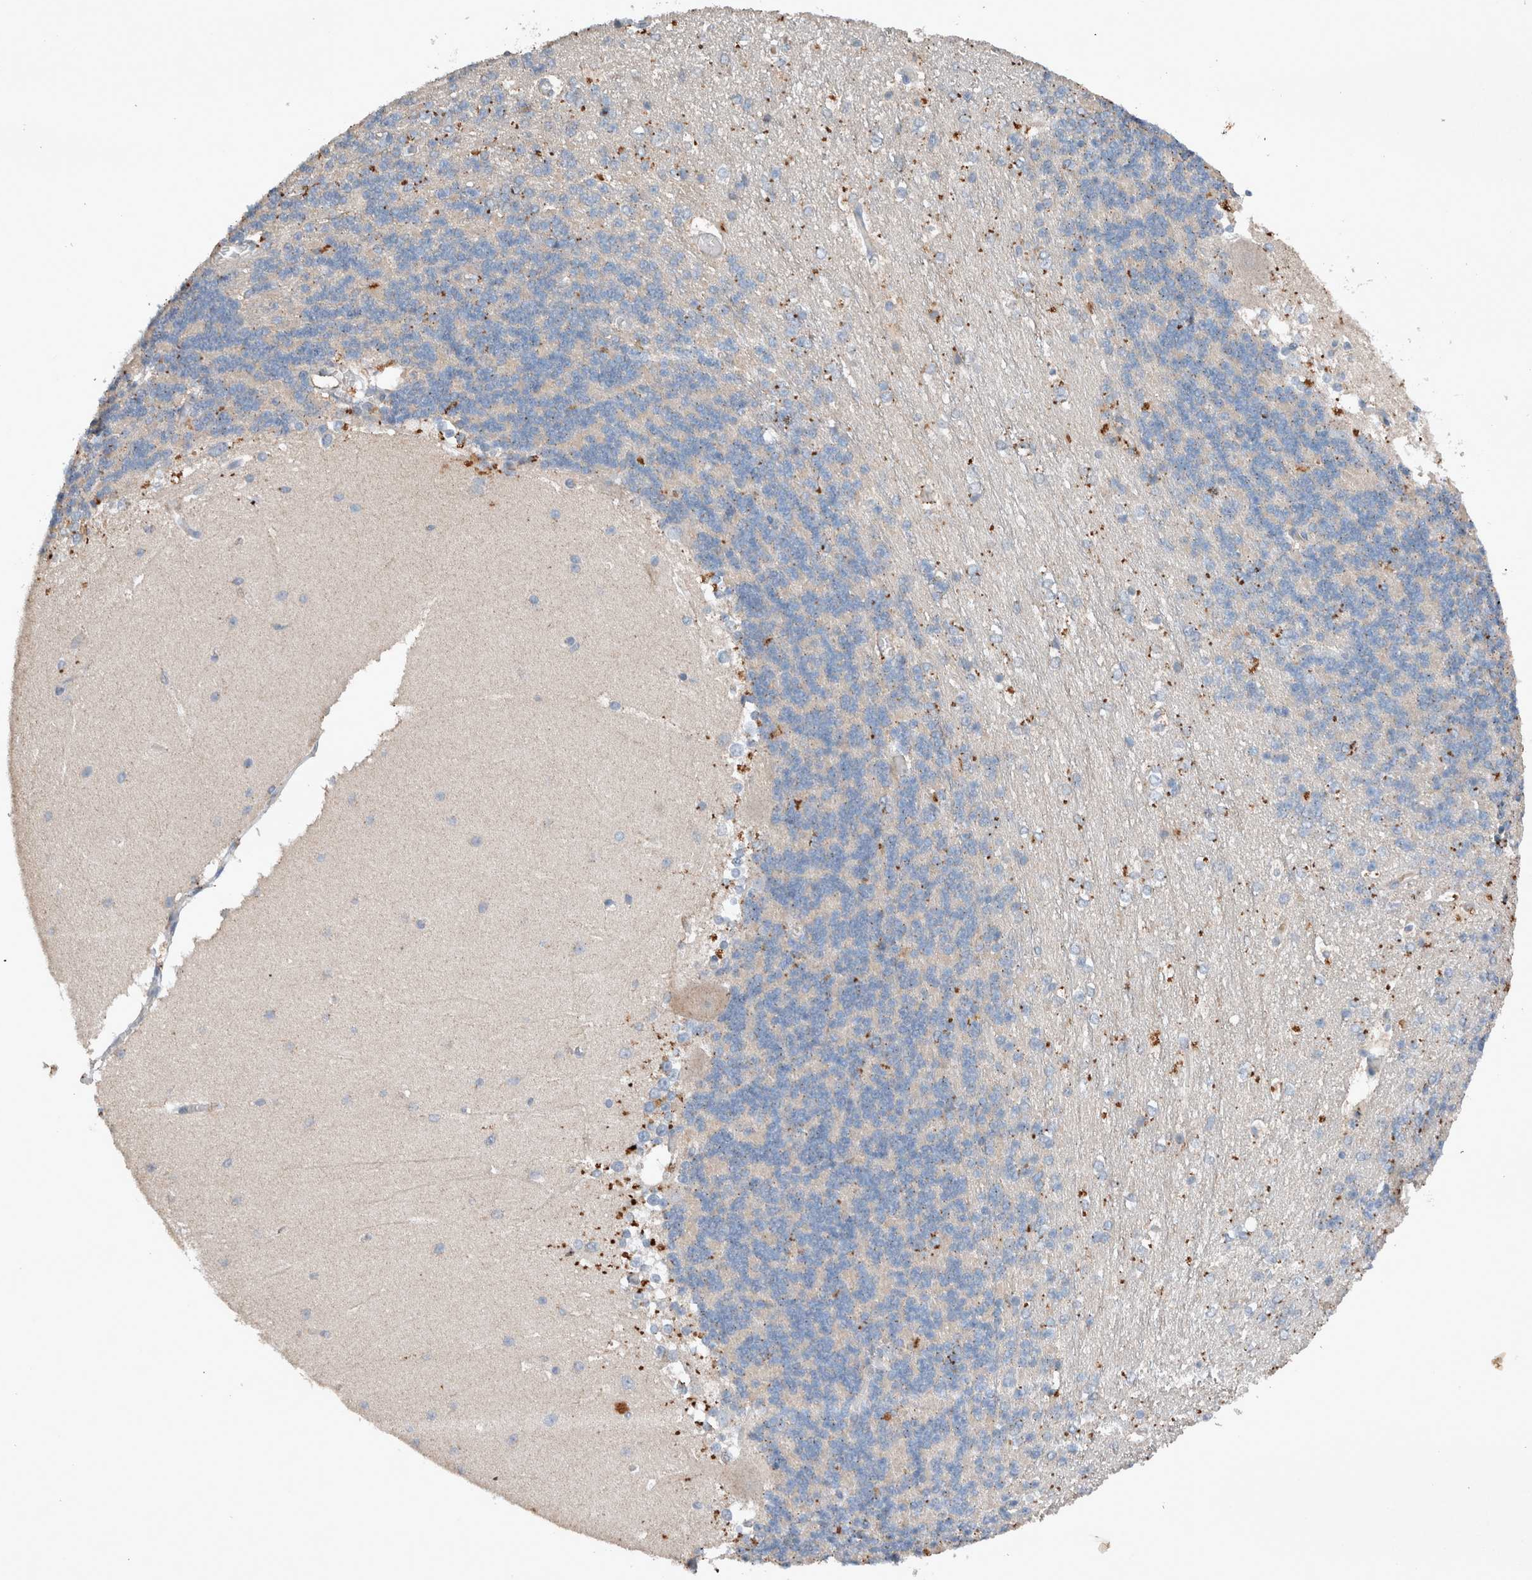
{"staining": {"intensity": "negative", "quantity": "none", "location": "none"}, "tissue": "cerebellum", "cell_type": "Cells in granular layer", "image_type": "normal", "snomed": [{"axis": "morphology", "description": "Normal tissue, NOS"}, {"axis": "topography", "description": "Cerebellum"}], "caption": "Immunohistochemistry (IHC) photomicrograph of normal cerebellum stained for a protein (brown), which reveals no positivity in cells in granular layer.", "gene": "UGCG", "patient": {"sex": "female", "age": 19}}